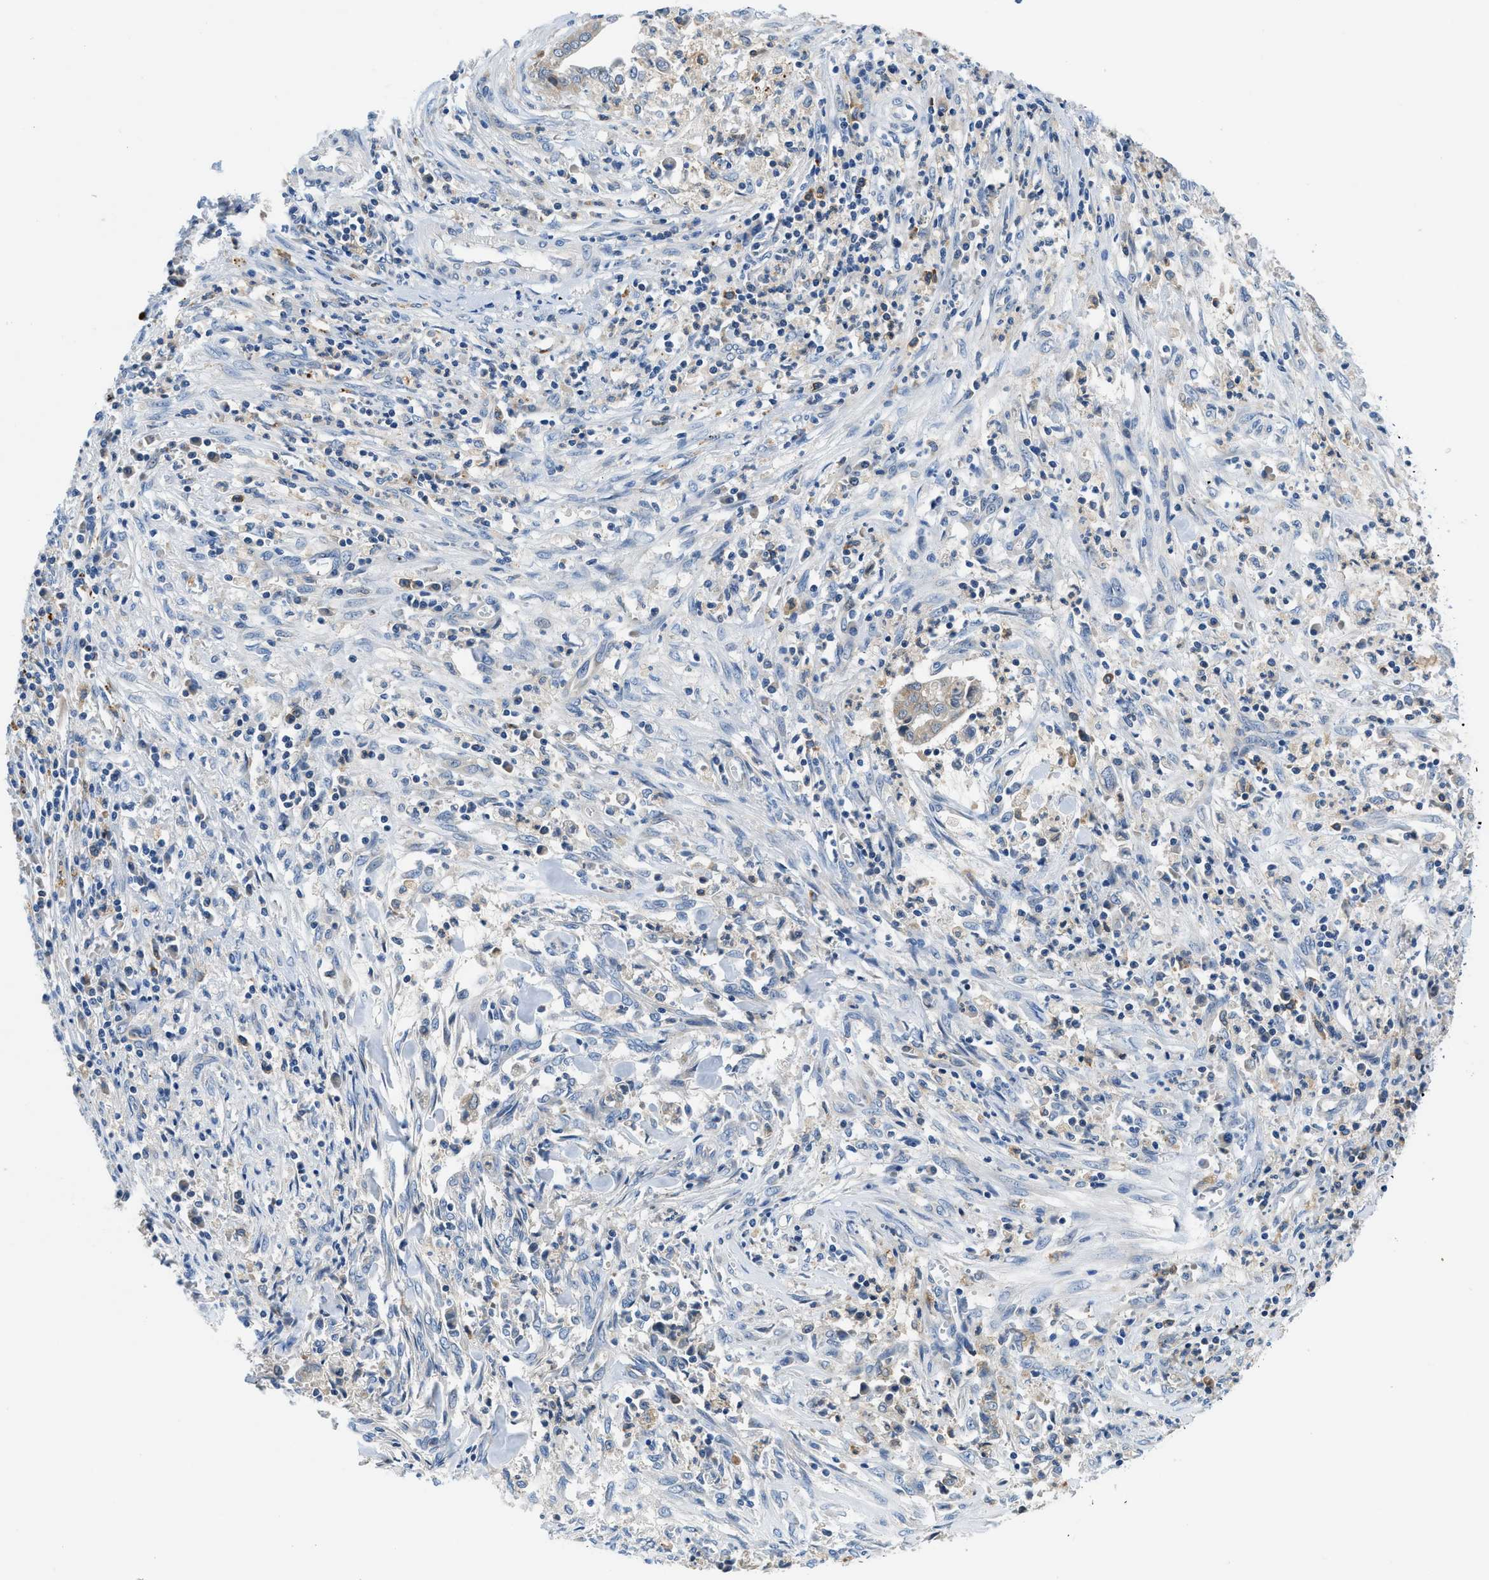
{"staining": {"intensity": "weak", "quantity": ">75%", "location": "cytoplasmic/membranous"}, "tissue": "cervical cancer", "cell_type": "Tumor cells", "image_type": "cancer", "snomed": [{"axis": "morphology", "description": "Adenocarcinoma, NOS"}, {"axis": "topography", "description": "Cervix"}], "caption": "Weak cytoplasmic/membranous positivity for a protein is present in approximately >75% of tumor cells of cervical cancer using IHC.", "gene": "ADGRE3", "patient": {"sex": "female", "age": 44}}